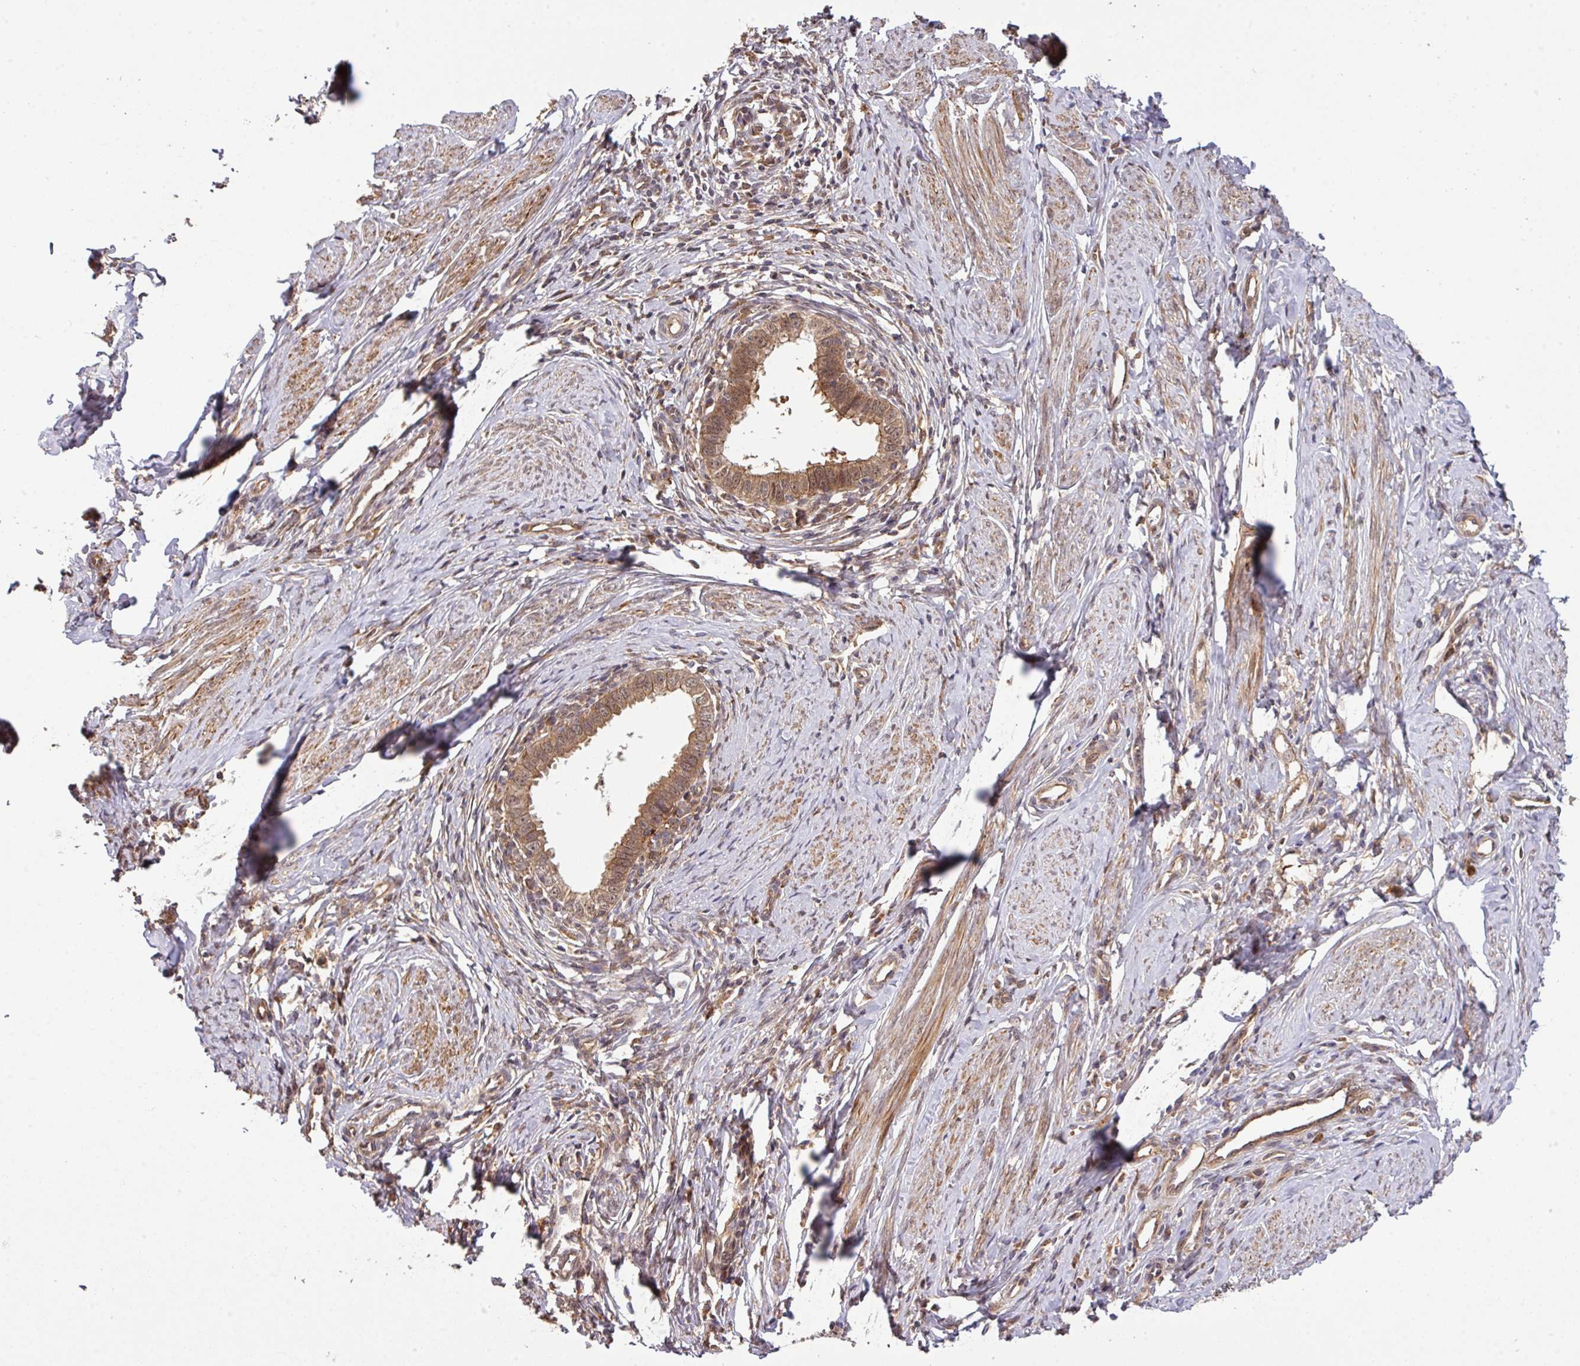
{"staining": {"intensity": "moderate", "quantity": ">75%", "location": "cytoplasmic/membranous,nuclear"}, "tissue": "cervical cancer", "cell_type": "Tumor cells", "image_type": "cancer", "snomed": [{"axis": "morphology", "description": "Adenocarcinoma, NOS"}, {"axis": "topography", "description": "Cervix"}], "caption": "Moderate cytoplasmic/membranous and nuclear positivity is identified in about >75% of tumor cells in cervical cancer (adenocarcinoma). (DAB (3,3'-diaminobenzidine) = brown stain, brightfield microscopy at high magnification).", "gene": "ARPIN", "patient": {"sex": "female", "age": 36}}